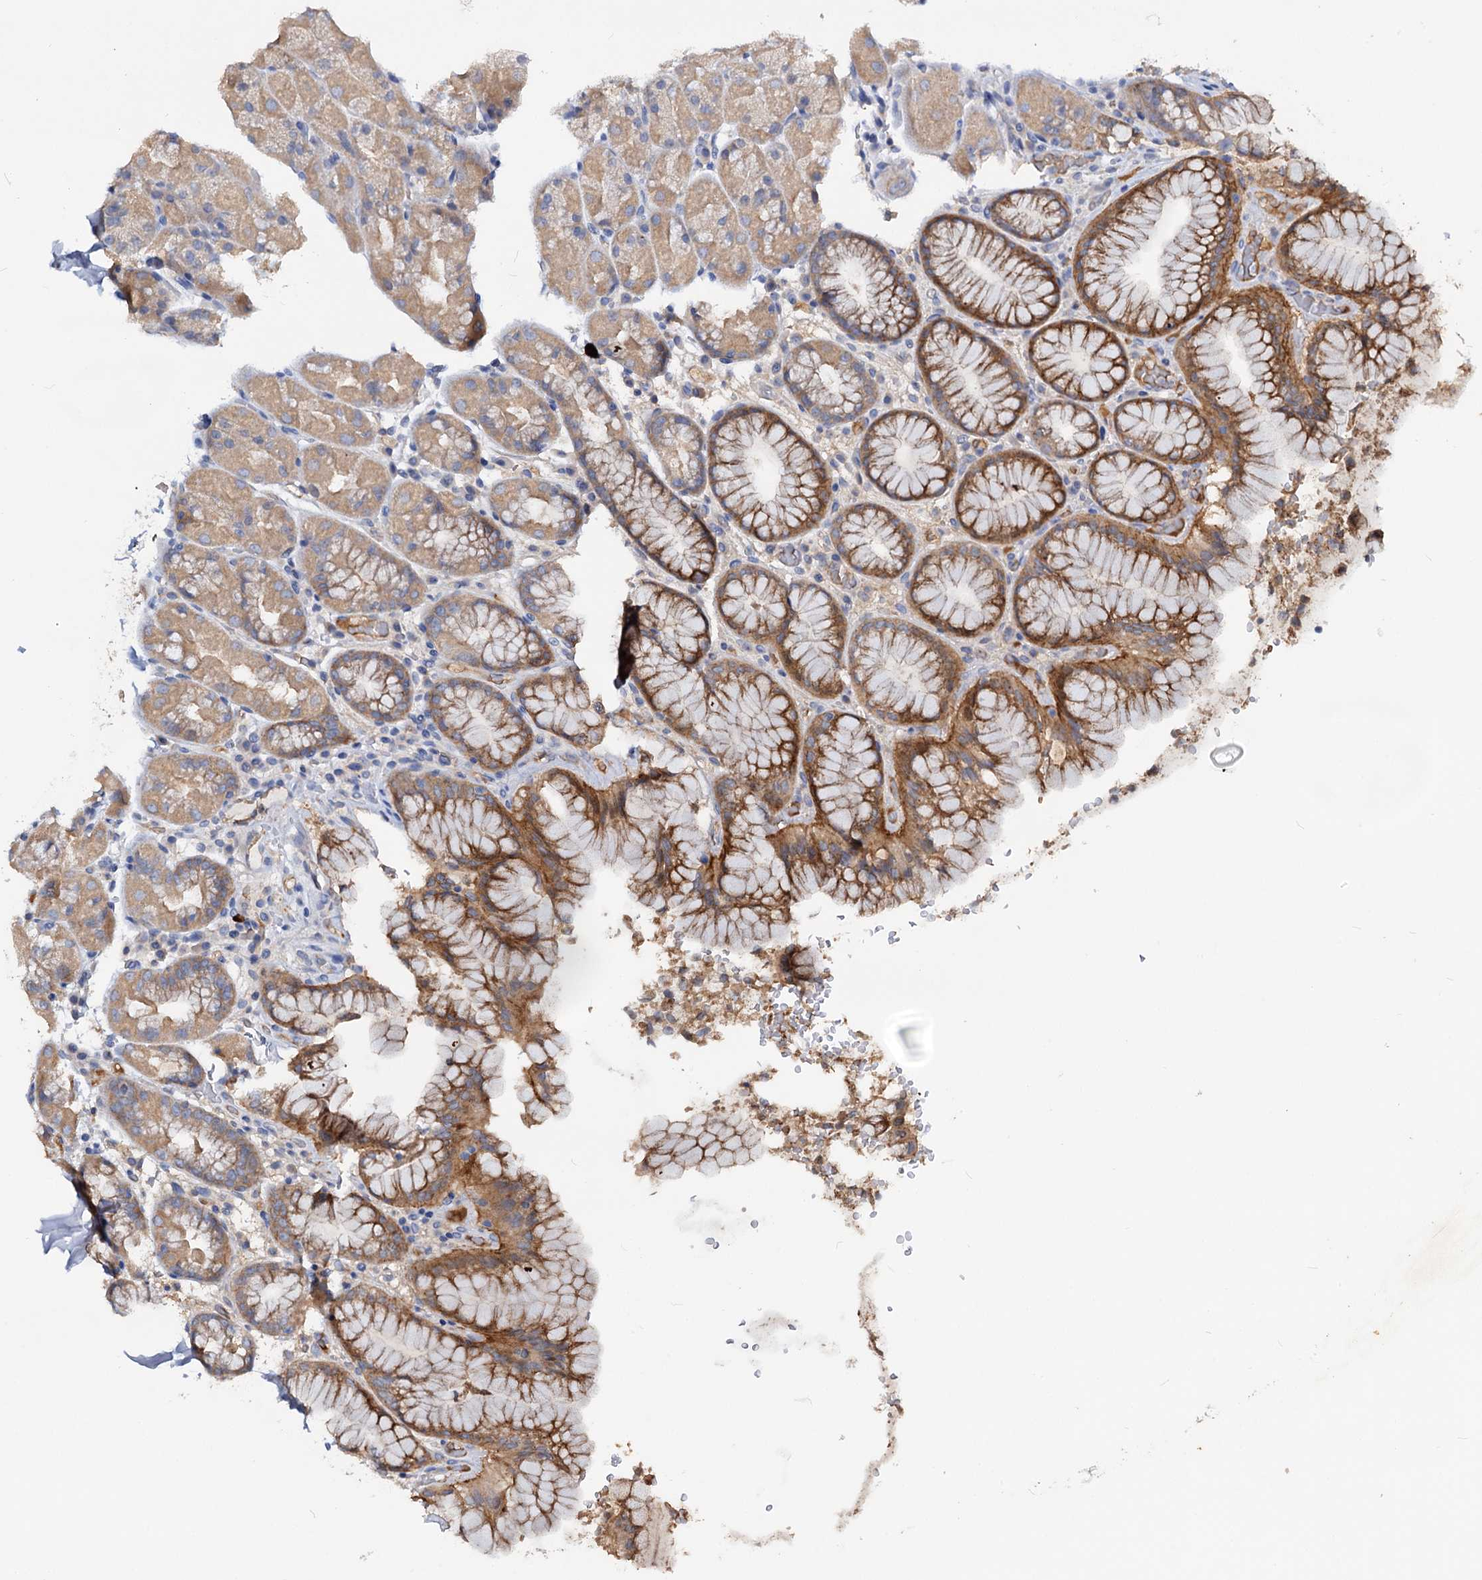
{"staining": {"intensity": "moderate", "quantity": ">75%", "location": "cytoplasmic/membranous"}, "tissue": "stomach", "cell_type": "Glandular cells", "image_type": "normal", "snomed": [{"axis": "morphology", "description": "Normal tissue, NOS"}, {"axis": "topography", "description": "Stomach, upper"}, {"axis": "topography", "description": "Stomach, lower"}], "caption": "Immunohistochemistry micrograph of benign stomach stained for a protein (brown), which reveals medium levels of moderate cytoplasmic/membranous staining in about >75% of glandular cells.", "gene": "ACY3", "patient": {"sex": "male", "age": 67}}